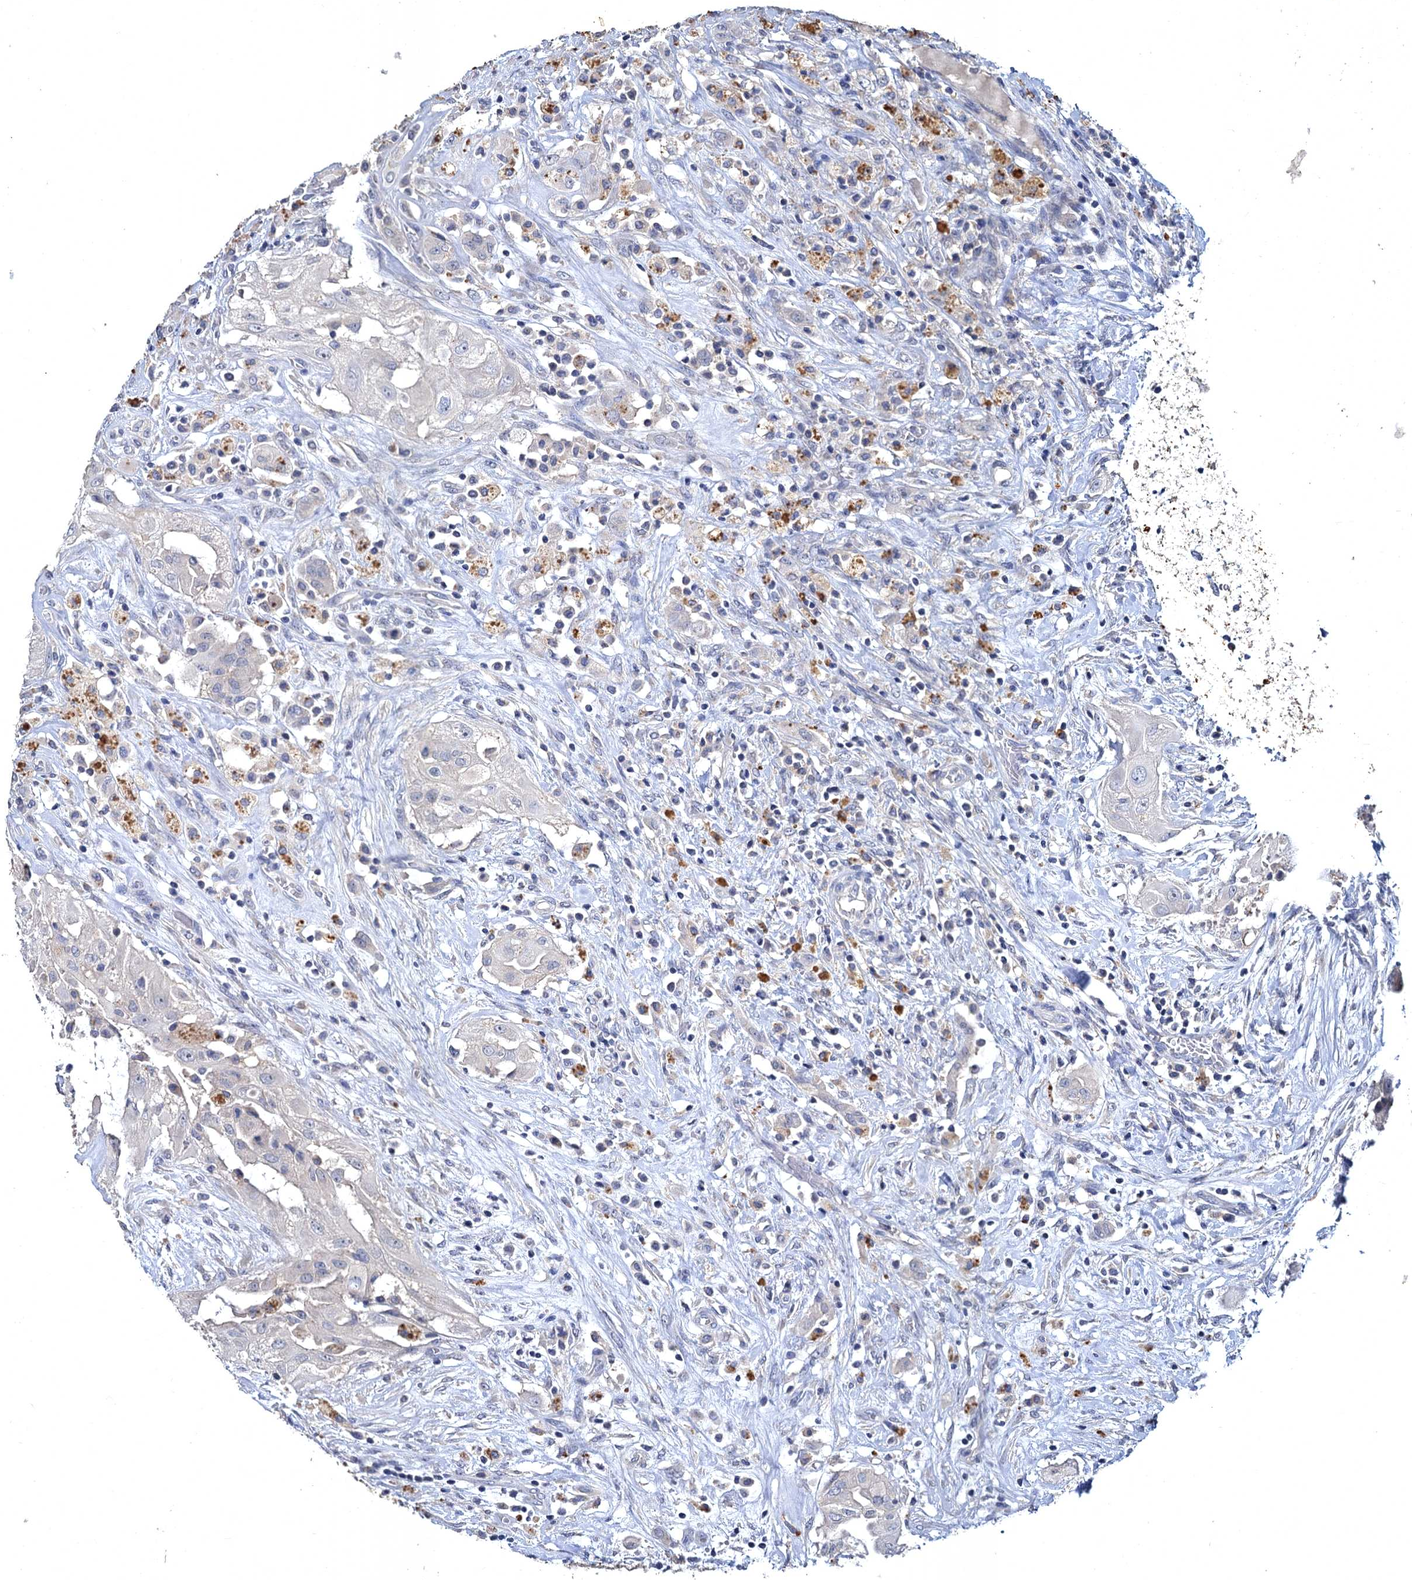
{"staining": {"intensity": "negative", "quantity": "none", "location": "none"}, "tissue": "thyroid cancer", "cell_type": "Tumor cells", "image_type": "cancer", "snomed": [{"axis": "morphology", "description": "Papillary adenocarcinoma, NOS"}, {"axis": "topography", "description": "Thyroid gland"}], "caption": "Thyroid cancer (papillary adenocarcinoma) stained for a protein using immunohistochemistry (IHC) shows no positivity tumor cells.", "gene": "ATP9A", "patient": {"sex": "female", "age": 59}}